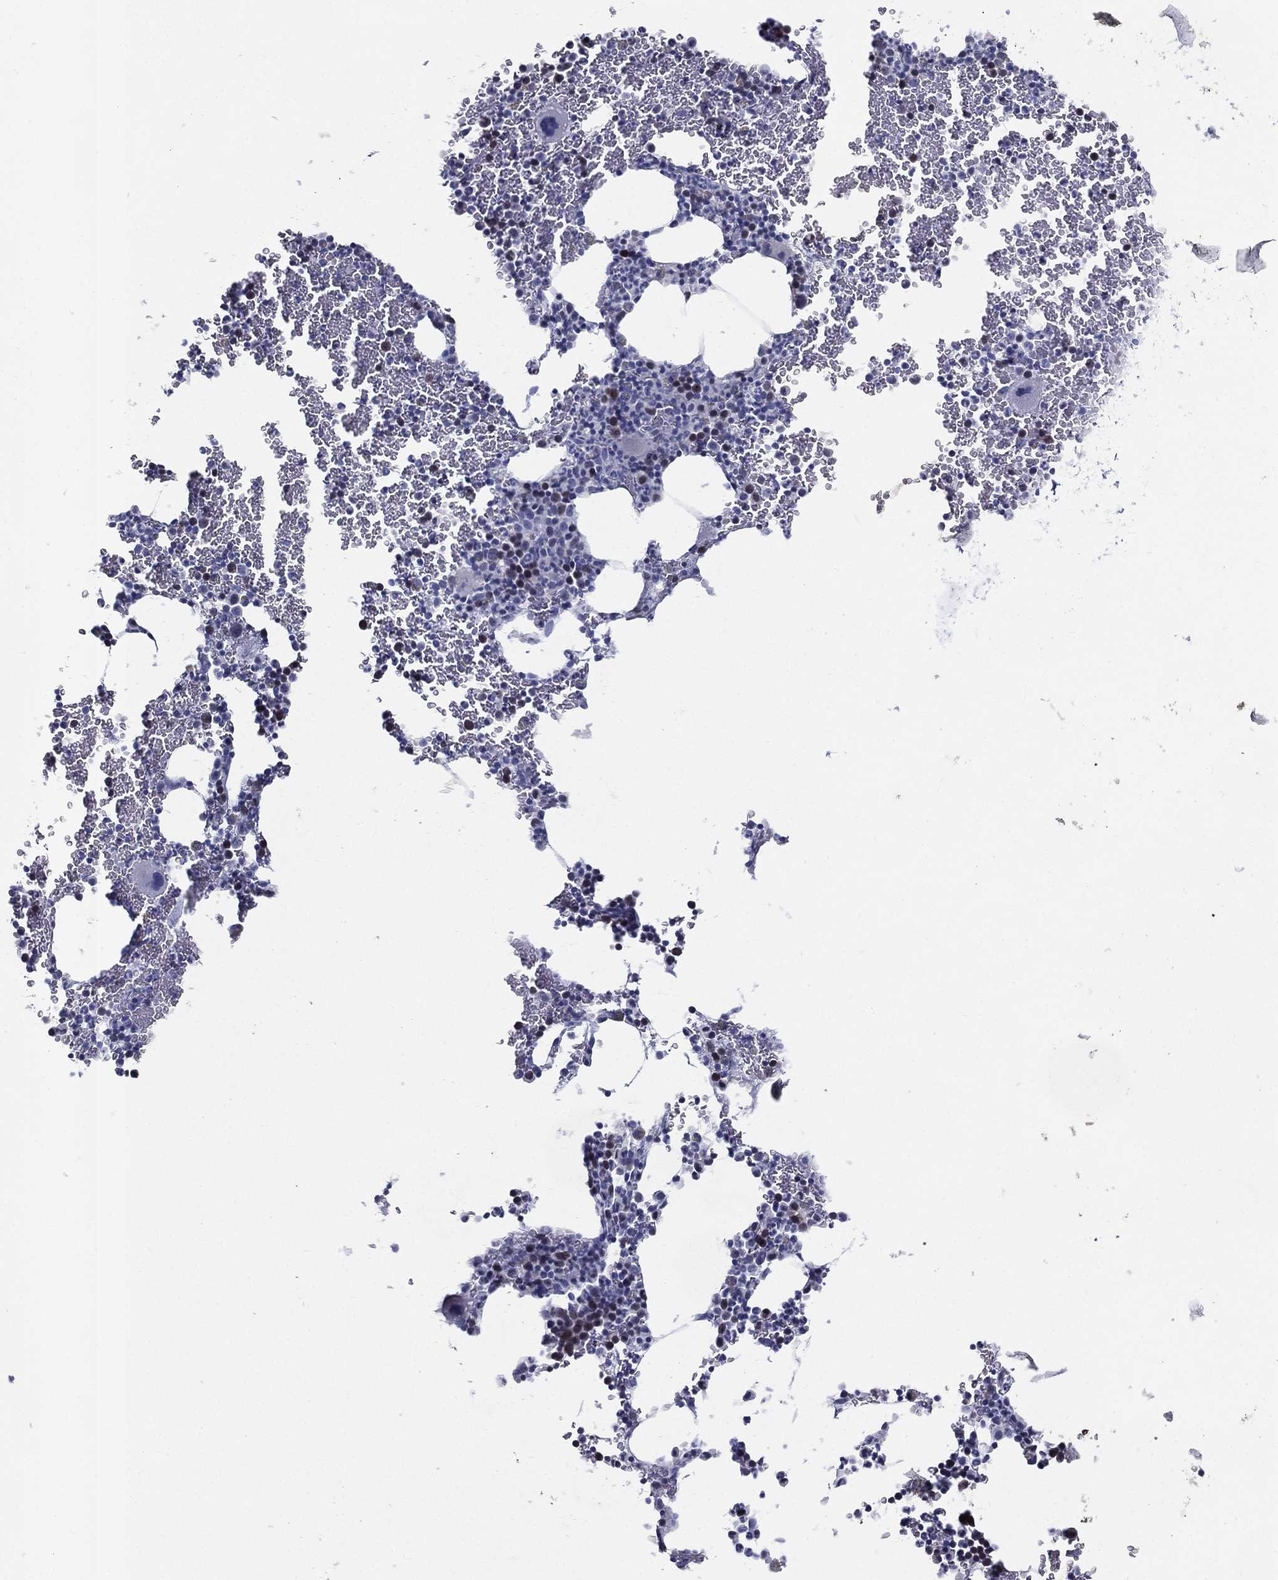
{"staining": {"intensity": "moderate", "quantity": "<25%", "location": "nuclear"}, "tissue": "bone marrow", "cell_type": "Hematopoietic cells", "image_type": "normal", "snomed": [{"axis": "morphology", "description": "Normal tissue, NOS"}, {"axis": "topography", "description": "Bone marrow"}], "caption": "Bone marrow stained with DAB immunohistochemistry (IHC) demonstrates low levels of moderate nuclear expression in about <25% of hematopoietic cells. (Brightfield microscopy of DAB IHC at high magnification).", "gene": "KIF2C", "patient": {"sex": "male", "age": 45}}